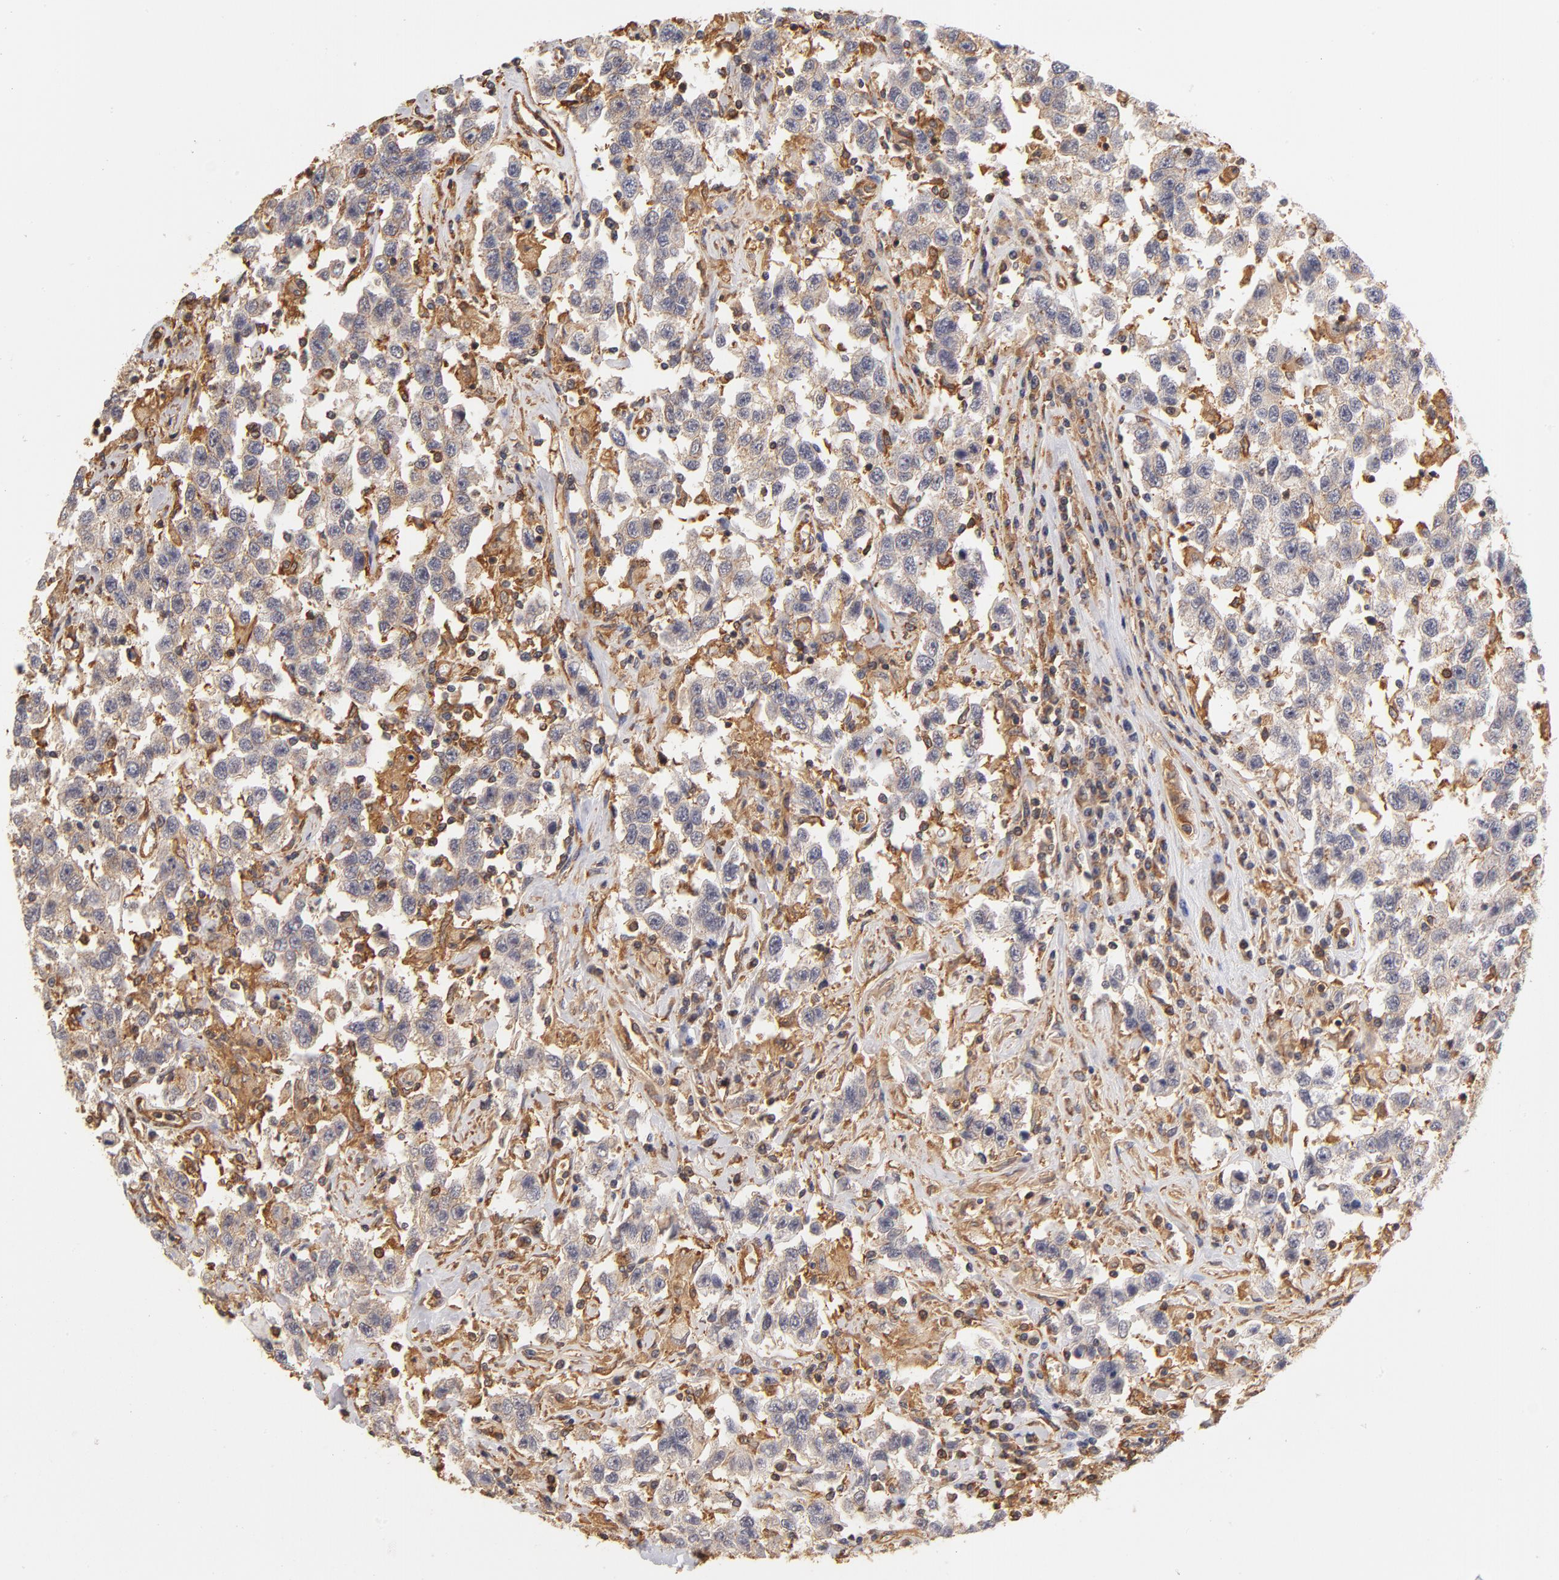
{"staining": {"intensity": "weak", "quantity": "25%-75%", "location": "cytoplasmic/membranous"}, "tissue": "testis cancer", "cell_type": "Tumor cells", "image_type": "cancer", "snomed": [{"axis": "morphology", "description": "Seminoma, NOS"}, {"axis": "topography", "description": "Testis"}], "caption": "Immunohistochemical staining of human testis cancer demonstrates low levels of weak cytoplasmic/membranous protein expression in about 25%-75% of tumor cells.", "gene": "FCMR", "patient": {"sex": "male", "age": 41}}